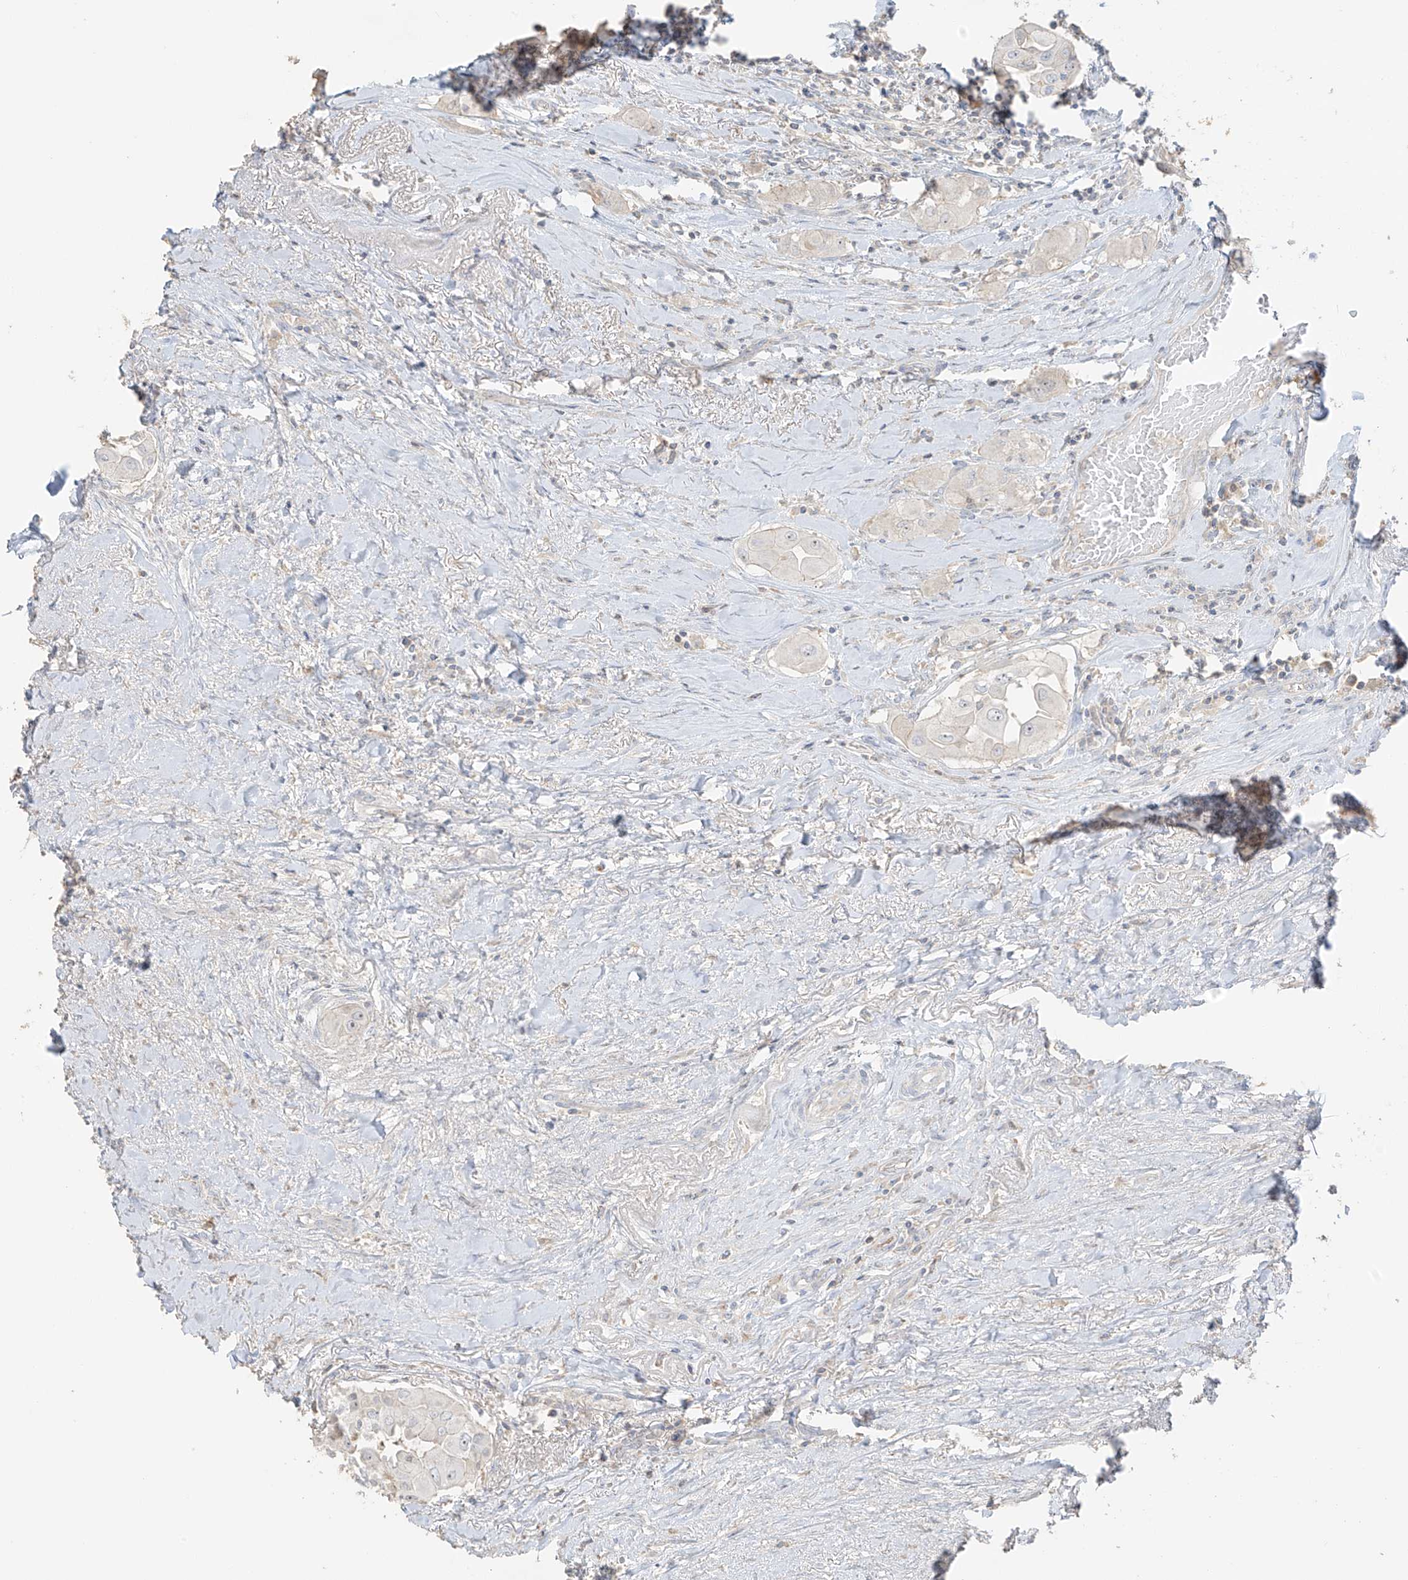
{"staining": {"intensity": "weak", "quantity": "<25%", "location": "nuclear"}, "tissue": "thyroid cancer", "cell_type": "Tumor cells", "image_type": "cancer", "snomed": [{"axis": "morphology", "description": "Papillary adenocarcinoma, NOS"}, {"axis": "topography", "description": "Thyroid gland"}], "caption": "Immunohistochemical staining of thyroid cancer exhibits no significant expression in tumor cells. (Brightfield microscopy of DAB IHC at high magnification).", "gene": "ZBTB41", "patient": {"sex": "female", "age": 59}}